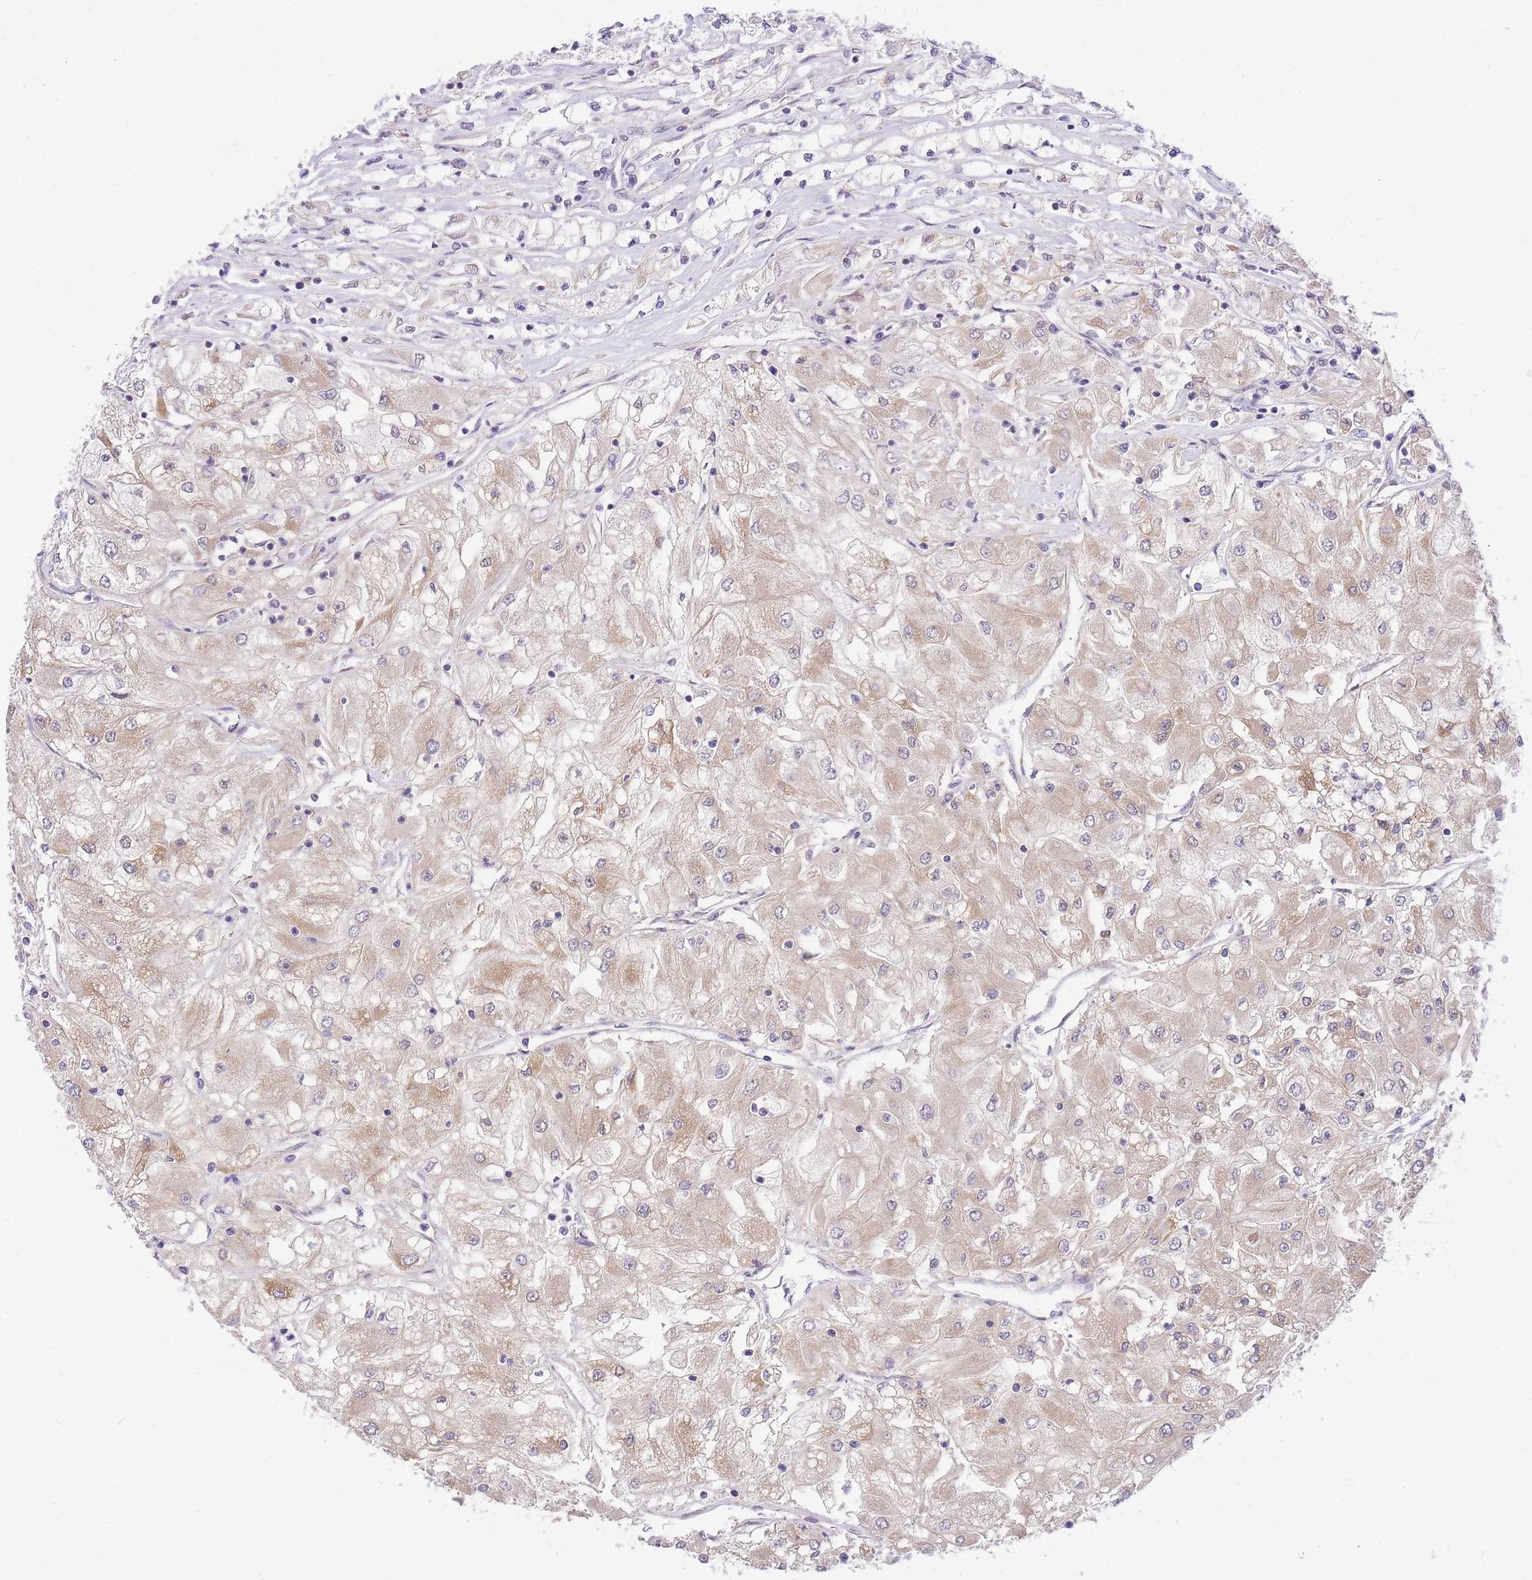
{"staining": {"intensity": "weak", "quantity": "25%-75%", "location": "cytoplasmic/membranous"}, "tissue": "renal cancer", "cell_type": "Tumor cells", "image_type": "cancer", "snomed": [{"axis": "morphology", "description": "Adenocarcinoma, NOS"}, {"axis": "topography", "description": "Kidney"}], "caption": "Protein staining of renal cancer (adenocarcinoma) tissue exhibits weak cytoplasmic/membranous expression in approximately 25%-75% of tumor cells.", "gene": "MINDY2", "patient": {"sex": "male", "age": 80}}